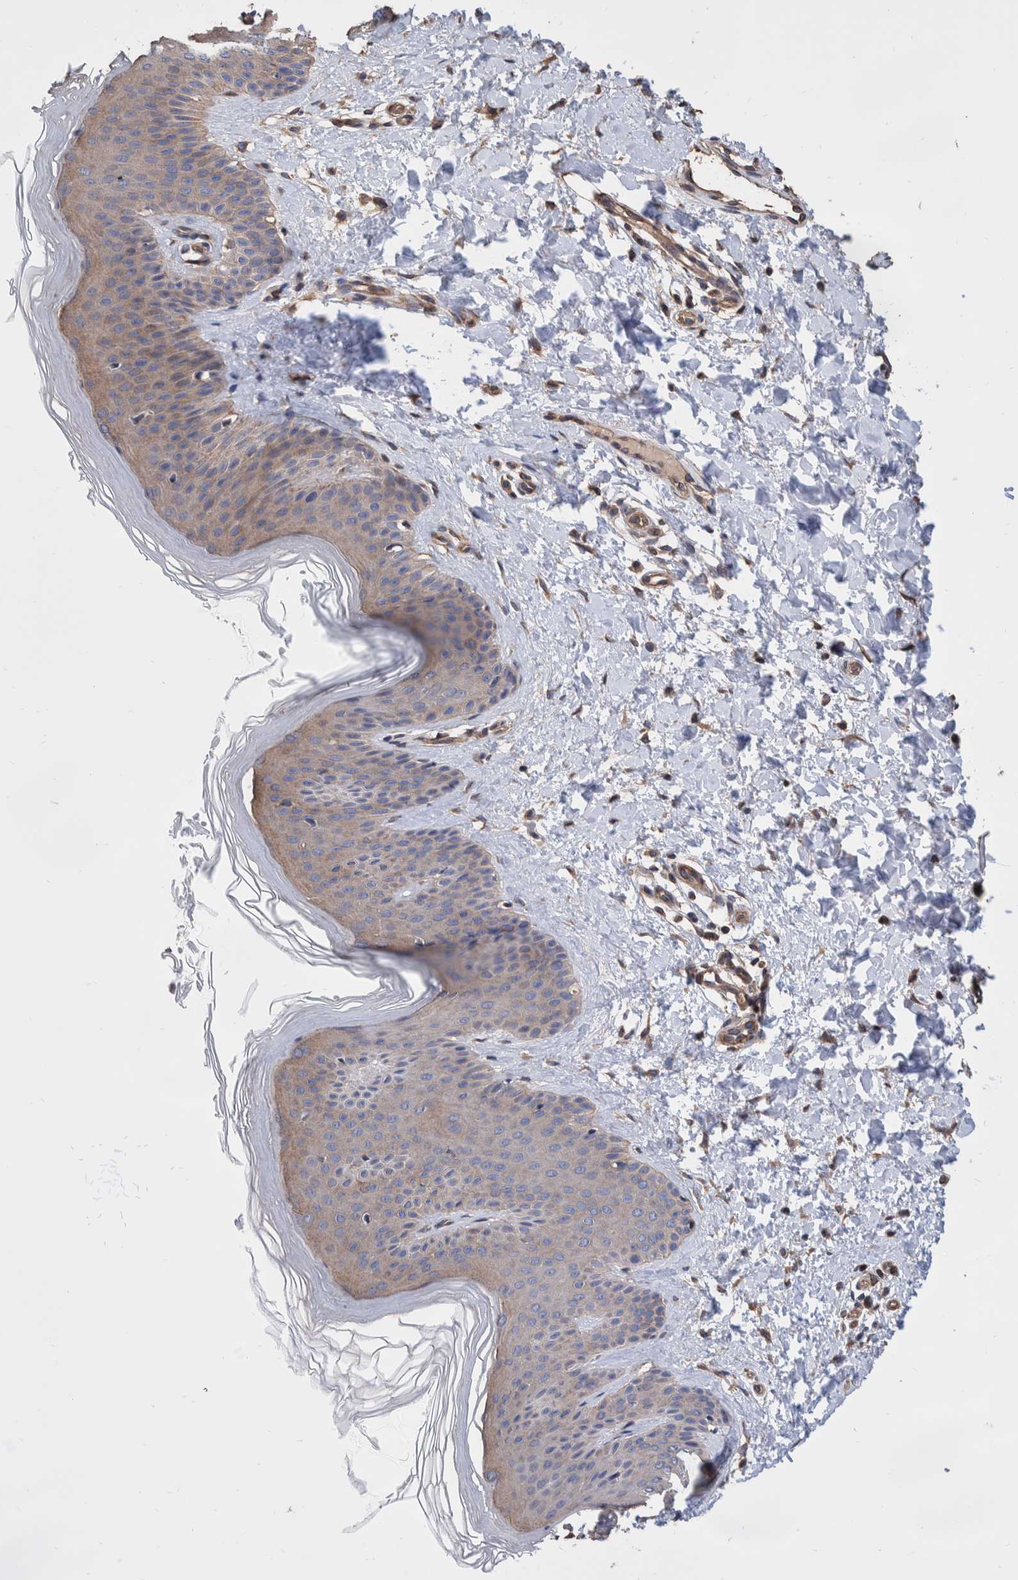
{"staining": {"intensity": "moderate", "quantity": ">75%", "location": "cytoplasmic/membranous"}, "tissue": "skin", "cell_type": "Fibroblasts", "image_type": "normal", "snomed": [{"axis": "morphology", "description": "Normal tissue, NOS"}, {"axis": "morphology", "description": "Malignant melanoma, Metastatic site"}, {"axis": "topography", "description": "Skin"}], "caption": "The micrograph demonstrates a brown stain indicating the presence of a protein in the cytoplasmic/membranous of fibroblasts in skin.", "gene": "SLC45A4", "patient": {"sex": "male", "age": 41}}